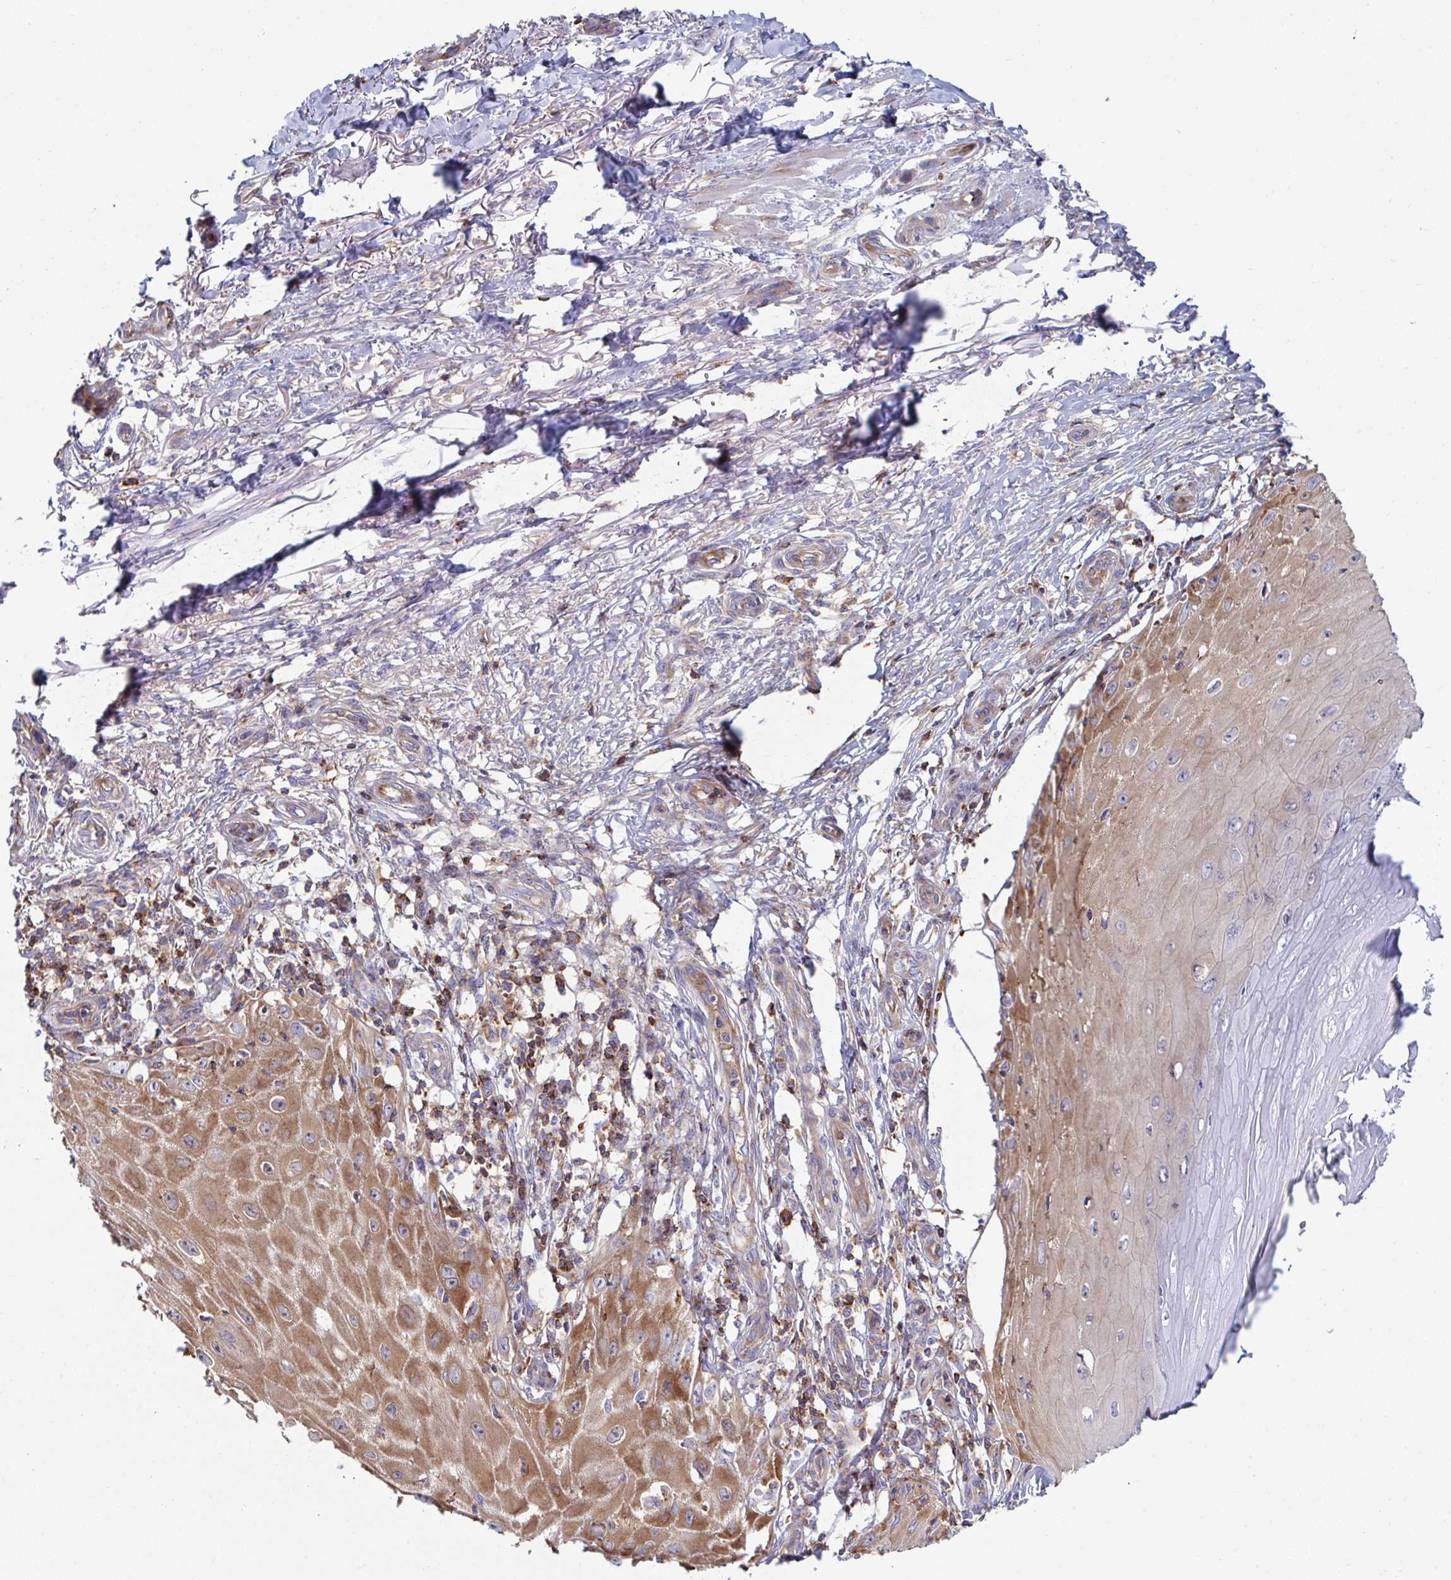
{"staining": {"intensity": "moderate", "quantity": "25%-75%", "location": "cytoplasmic/membranous"}, "tissue": "skin cancer", "cell_type": "Tumor cells", "image_type": "cancer", "snomed": [{"axis": "morphology", "description": "Squamous cell carcinoma, NOS"}, {"axis": "topography", "description": "Skin"}], "caption": "Moderate cytoplasmic/membranous expression for a protein is appreciated in about 25%-75% of tumor cells of skin cancer (squamous cell carcinoma) using immunohistochemistry.", "gene": "WNK1", "patient": {"sex": "female", "age": 77}}